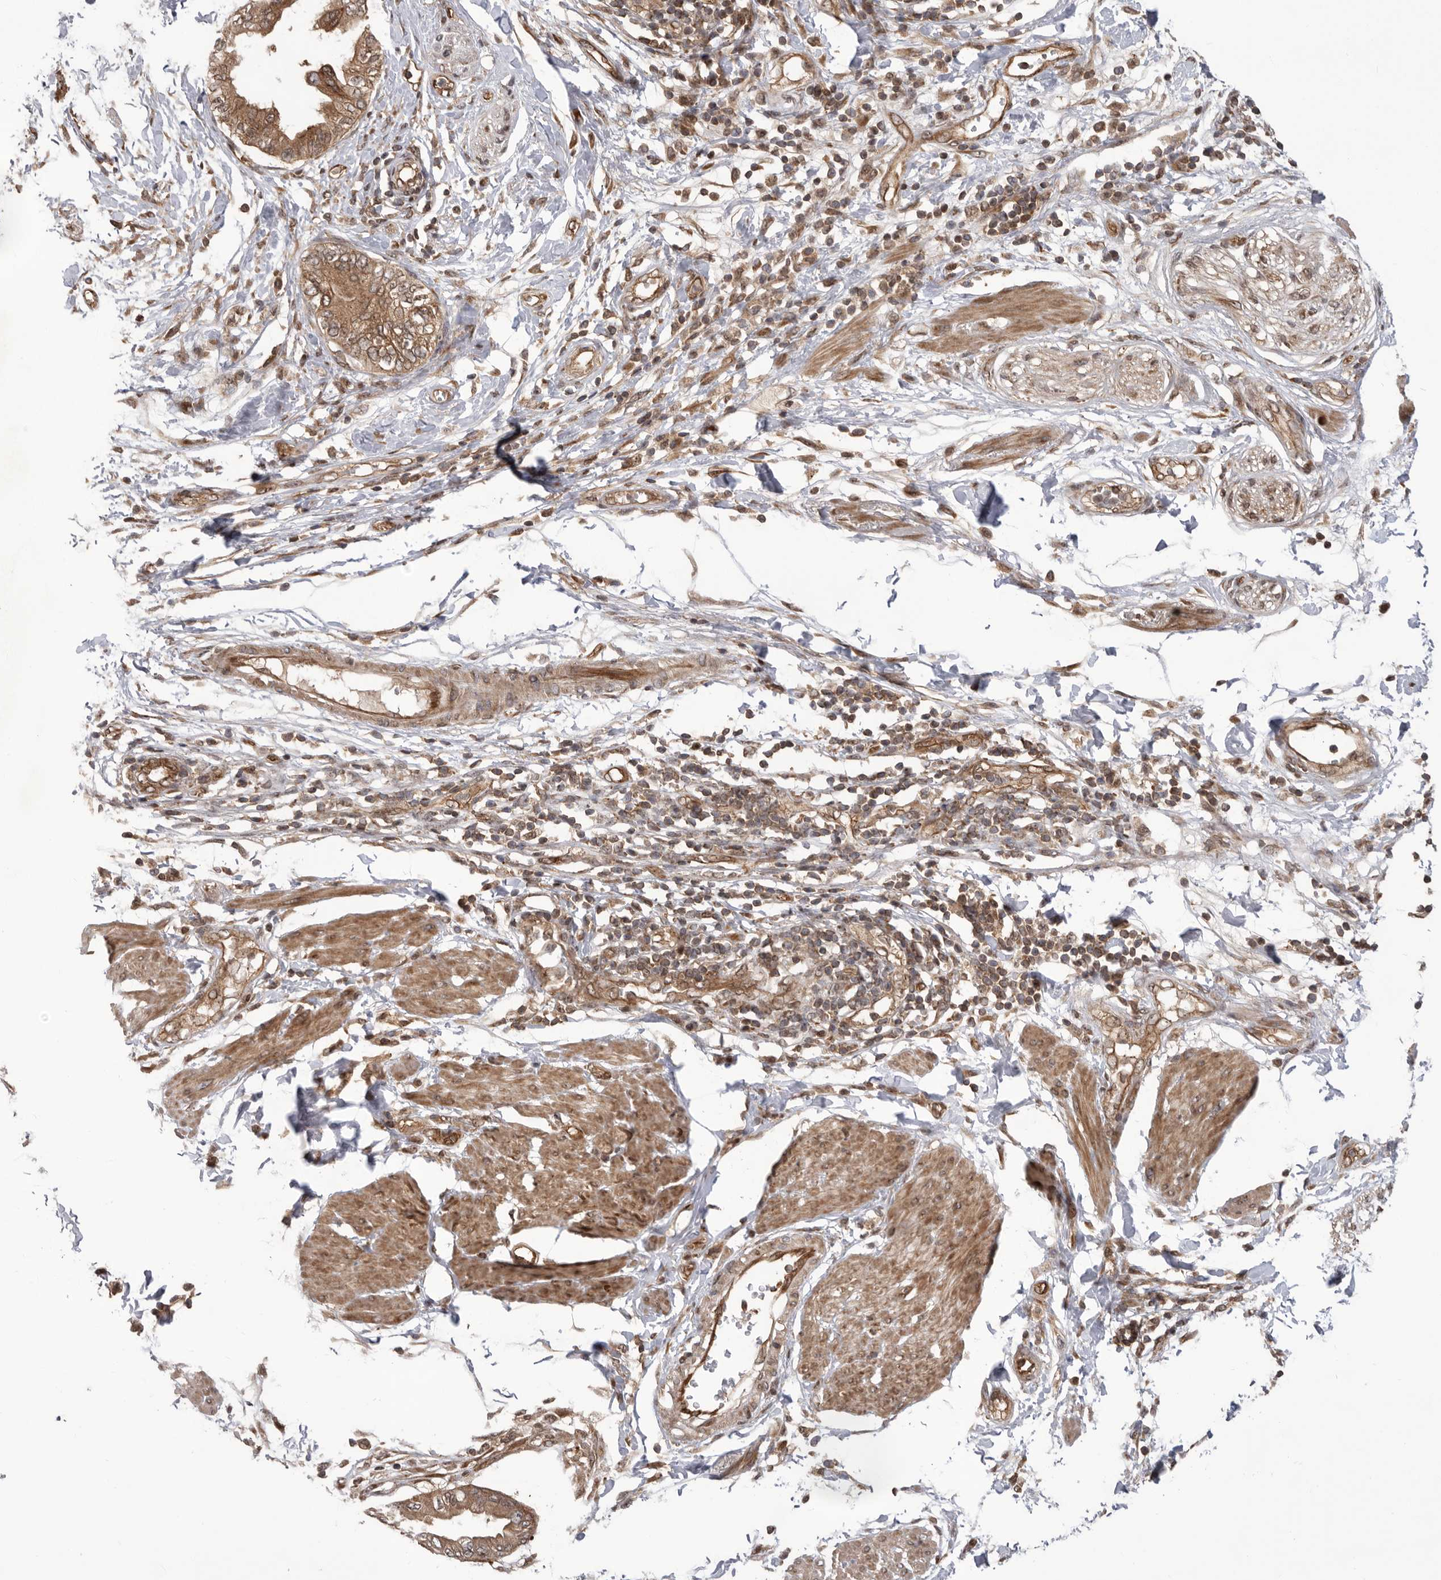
{"staining": {"intensity": "moderate", "quantity": ">75%", "location": "cytoplasmic/membranous,nuclear"}, "tissue": "pancreatic cancer", "cell_type": "Tumor cells", "image_type": "cancer", "snomed": [{"axis": "morphology", "description": "Normal tissue, NOS"}, {"axis": "morphology", "description": "Adenocarcinoma, NOS"}, {"axis": "topography", "description": "Pancreas"}, {"axis": "topography", "description": "Duodenum"}], "caption": "Immunohistochemical staining of human pancreatic adenocarcinoma reveals moderate cytoplasmic/membranous and nuclear protein expression in about >75% of tumor cells. Using DAB (brown) and hematoxylin (blue) stains, captured at high magnification using brightfield microscopy.", "gene": "DHDDS", "patient": {"sex": "female", "age": 60}}